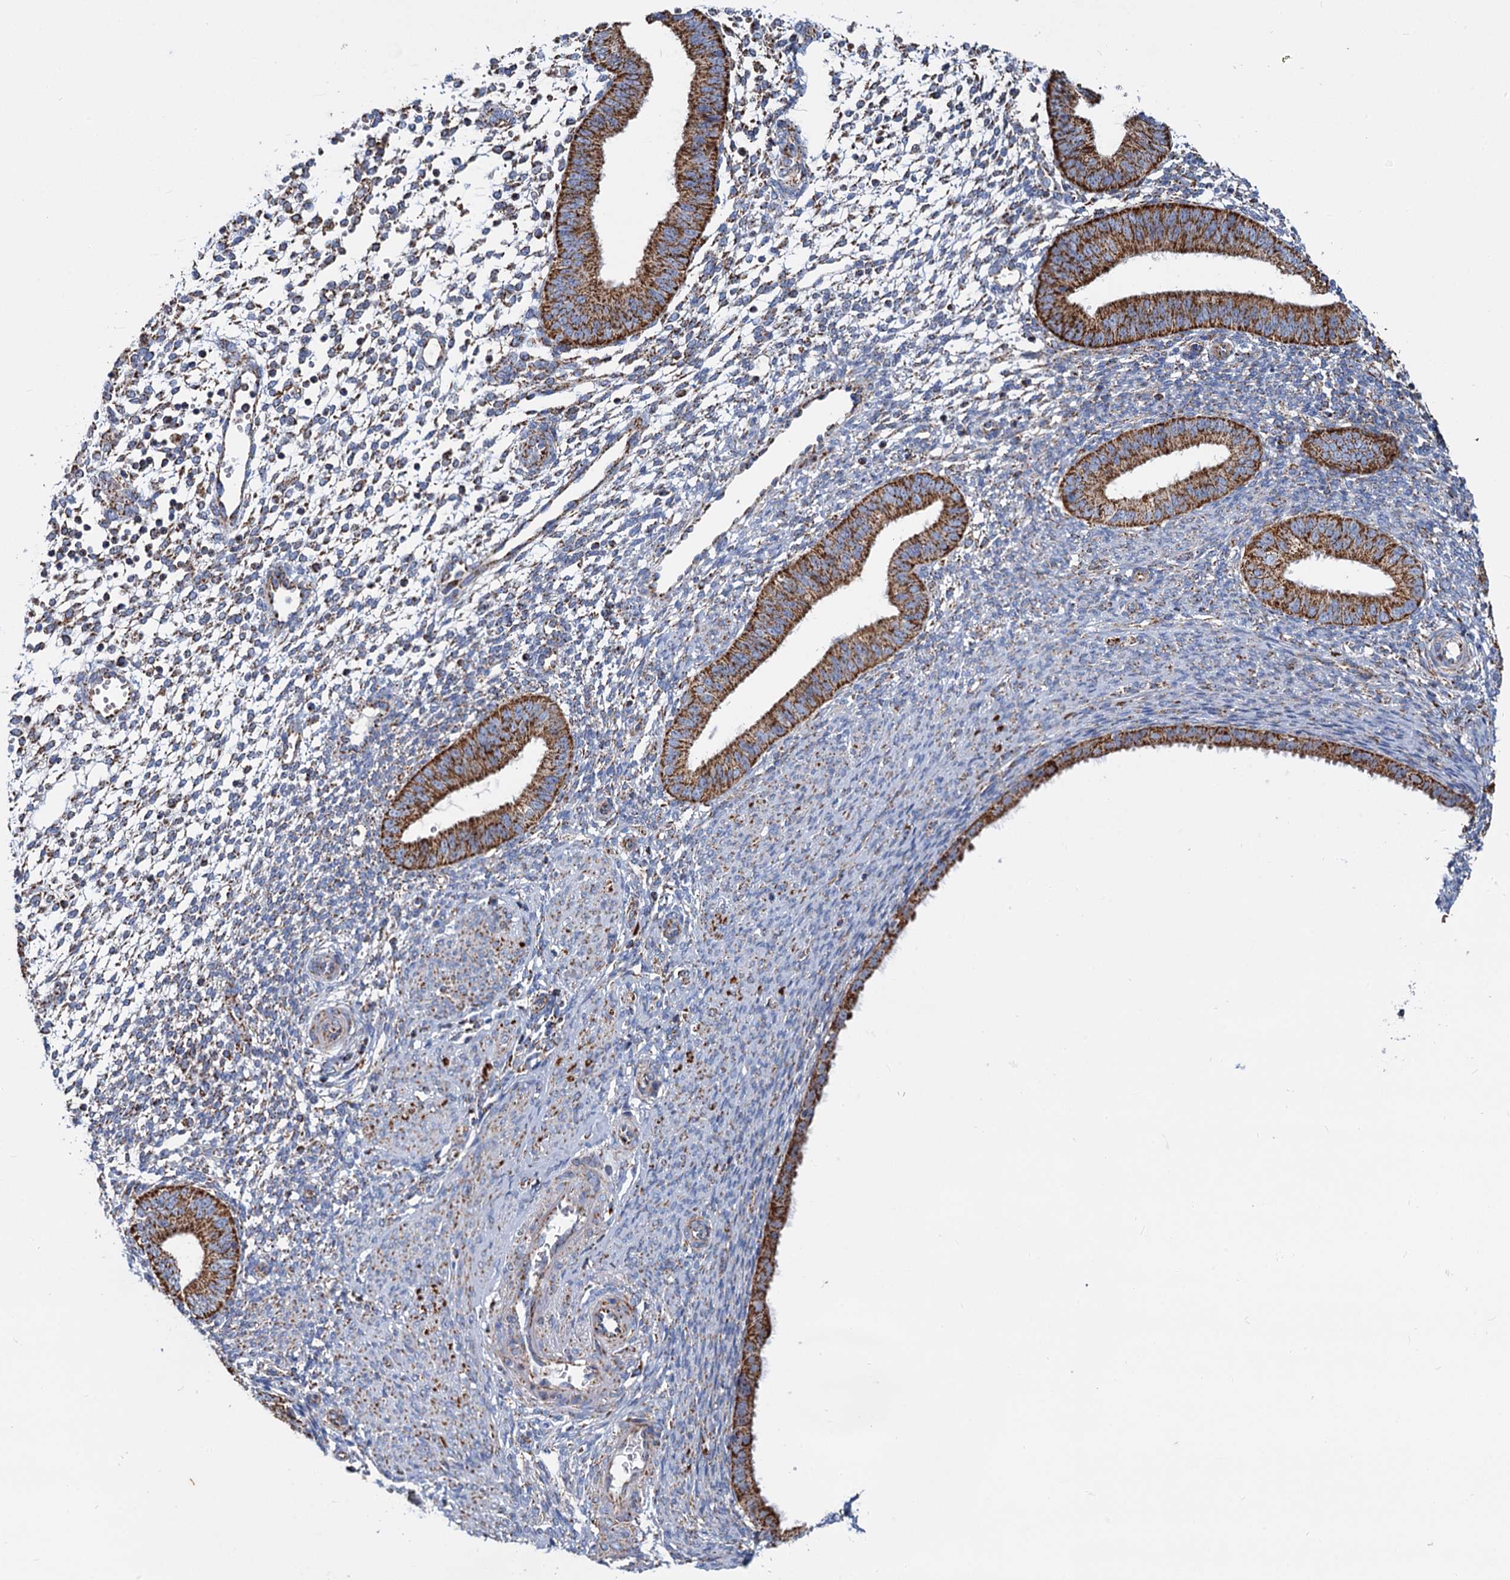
{"staining": {"intensity": "moderate", "quantity": "<25%", "location": "cytoplasmic/membranous"}, "tissue": "endometrium", "cell_type": "Cells in endometrial stroma", "image_type": "normal", "snomed": [{"axis": "morphology", "description": "Normal tissue, NOS"}, {"axis": "topography", "description": "Uterus"}, {"axis": "topography", "description": "Endometrium"}], "caption": "A high-resolution photomicrograph shows immunohistochemistry staining of normal endometrium, which reveals moderate cytoplasmic/membranous positivity in about <25% of cells in endometrial stroma.", "gene": "CCP110", "patient": {"sex": "female", "age": 48}}